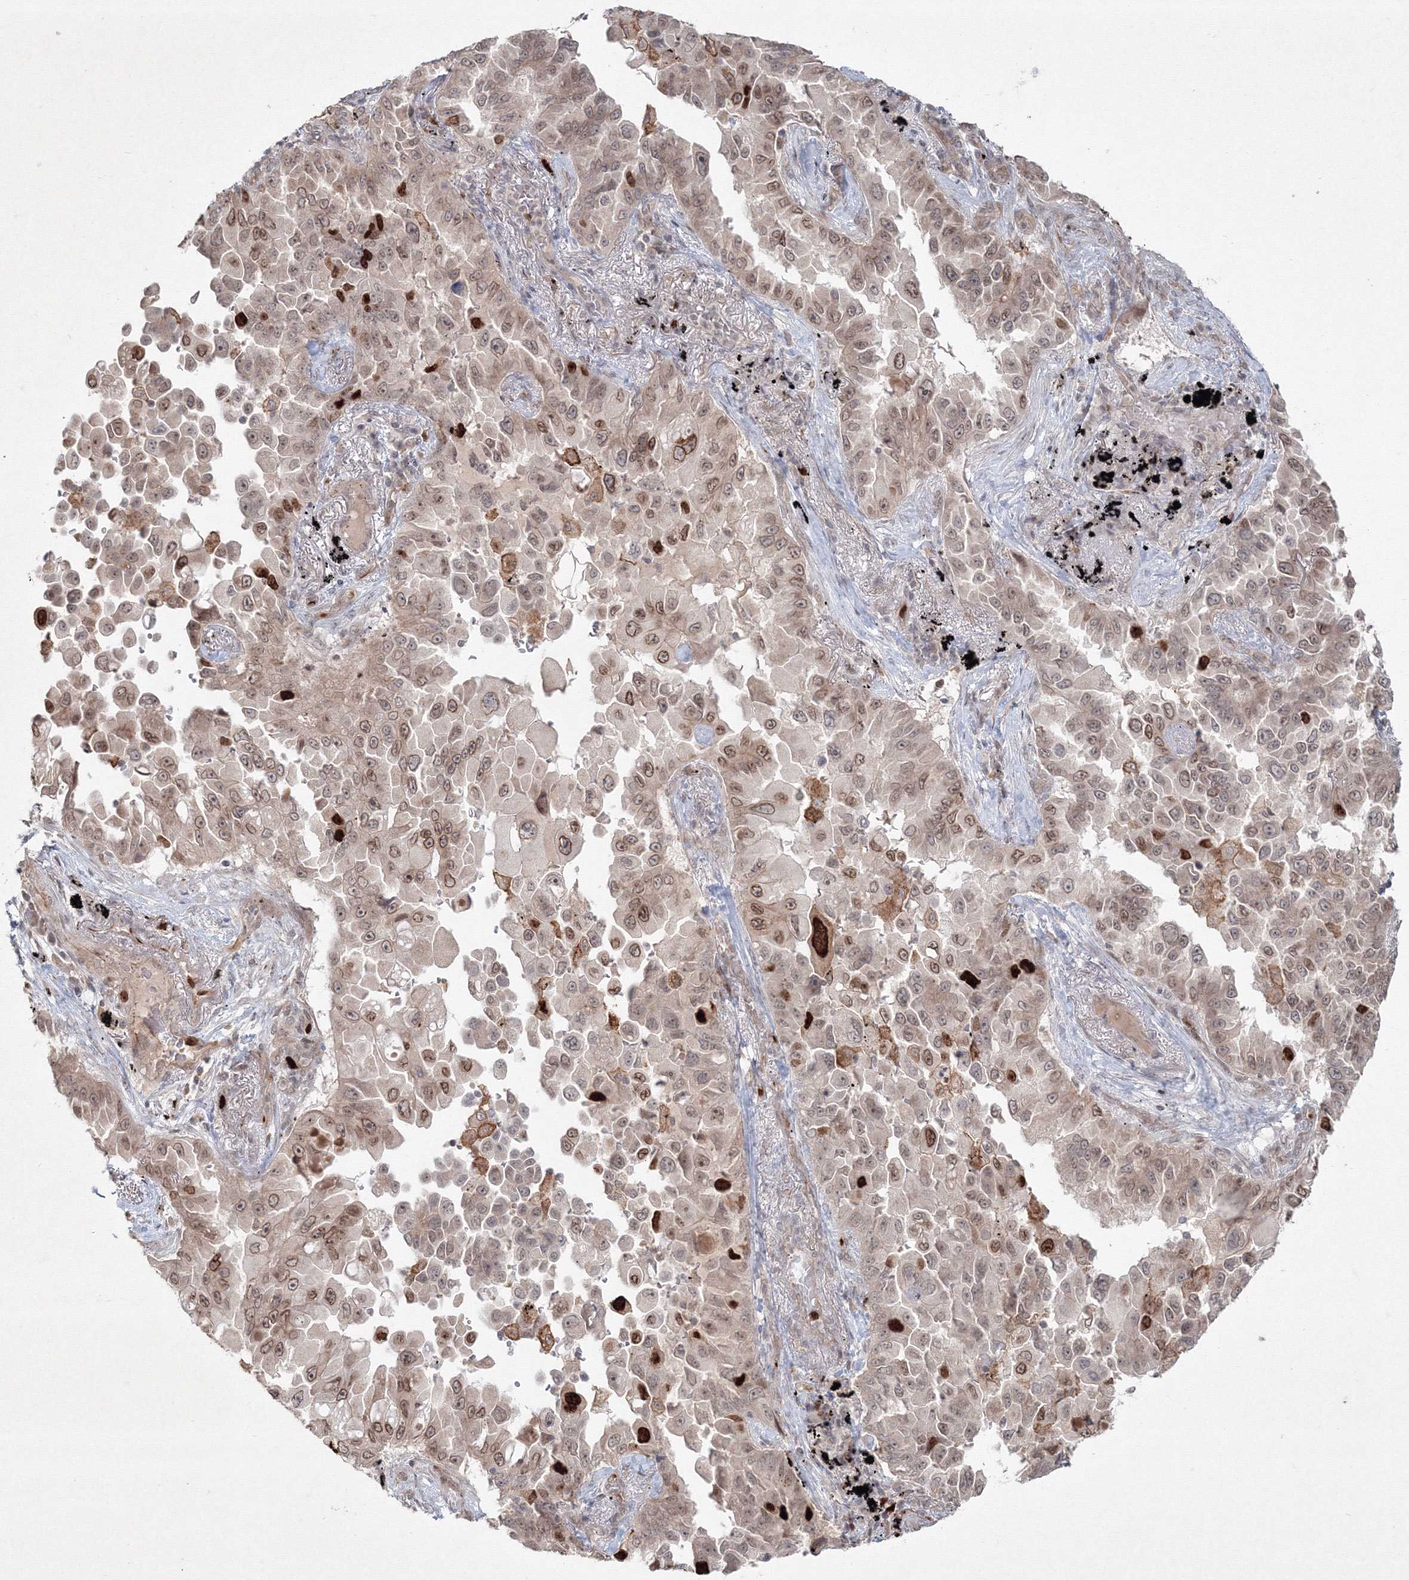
{"staining": {"intensity": "moderate", "quantity": ">75%", "location": "nuclear"}, "tissue": "lung cancer", "cell_type": "Tumor cells", "image_type": "cancer", "snomed": [{"axis": "morphology", "description": "Adenocarcinoma, NOS"}, {"axis": "topography", "description": "Lung"}], "caption": "Moderate nuclear positivity for a protein is present in approximately >75% of tumor cells of adenocarcinoma (lung) using immunohistochemistry (IHC).", "gene": "KIF20A", "patient": {"sex": "female", "age": 67}}